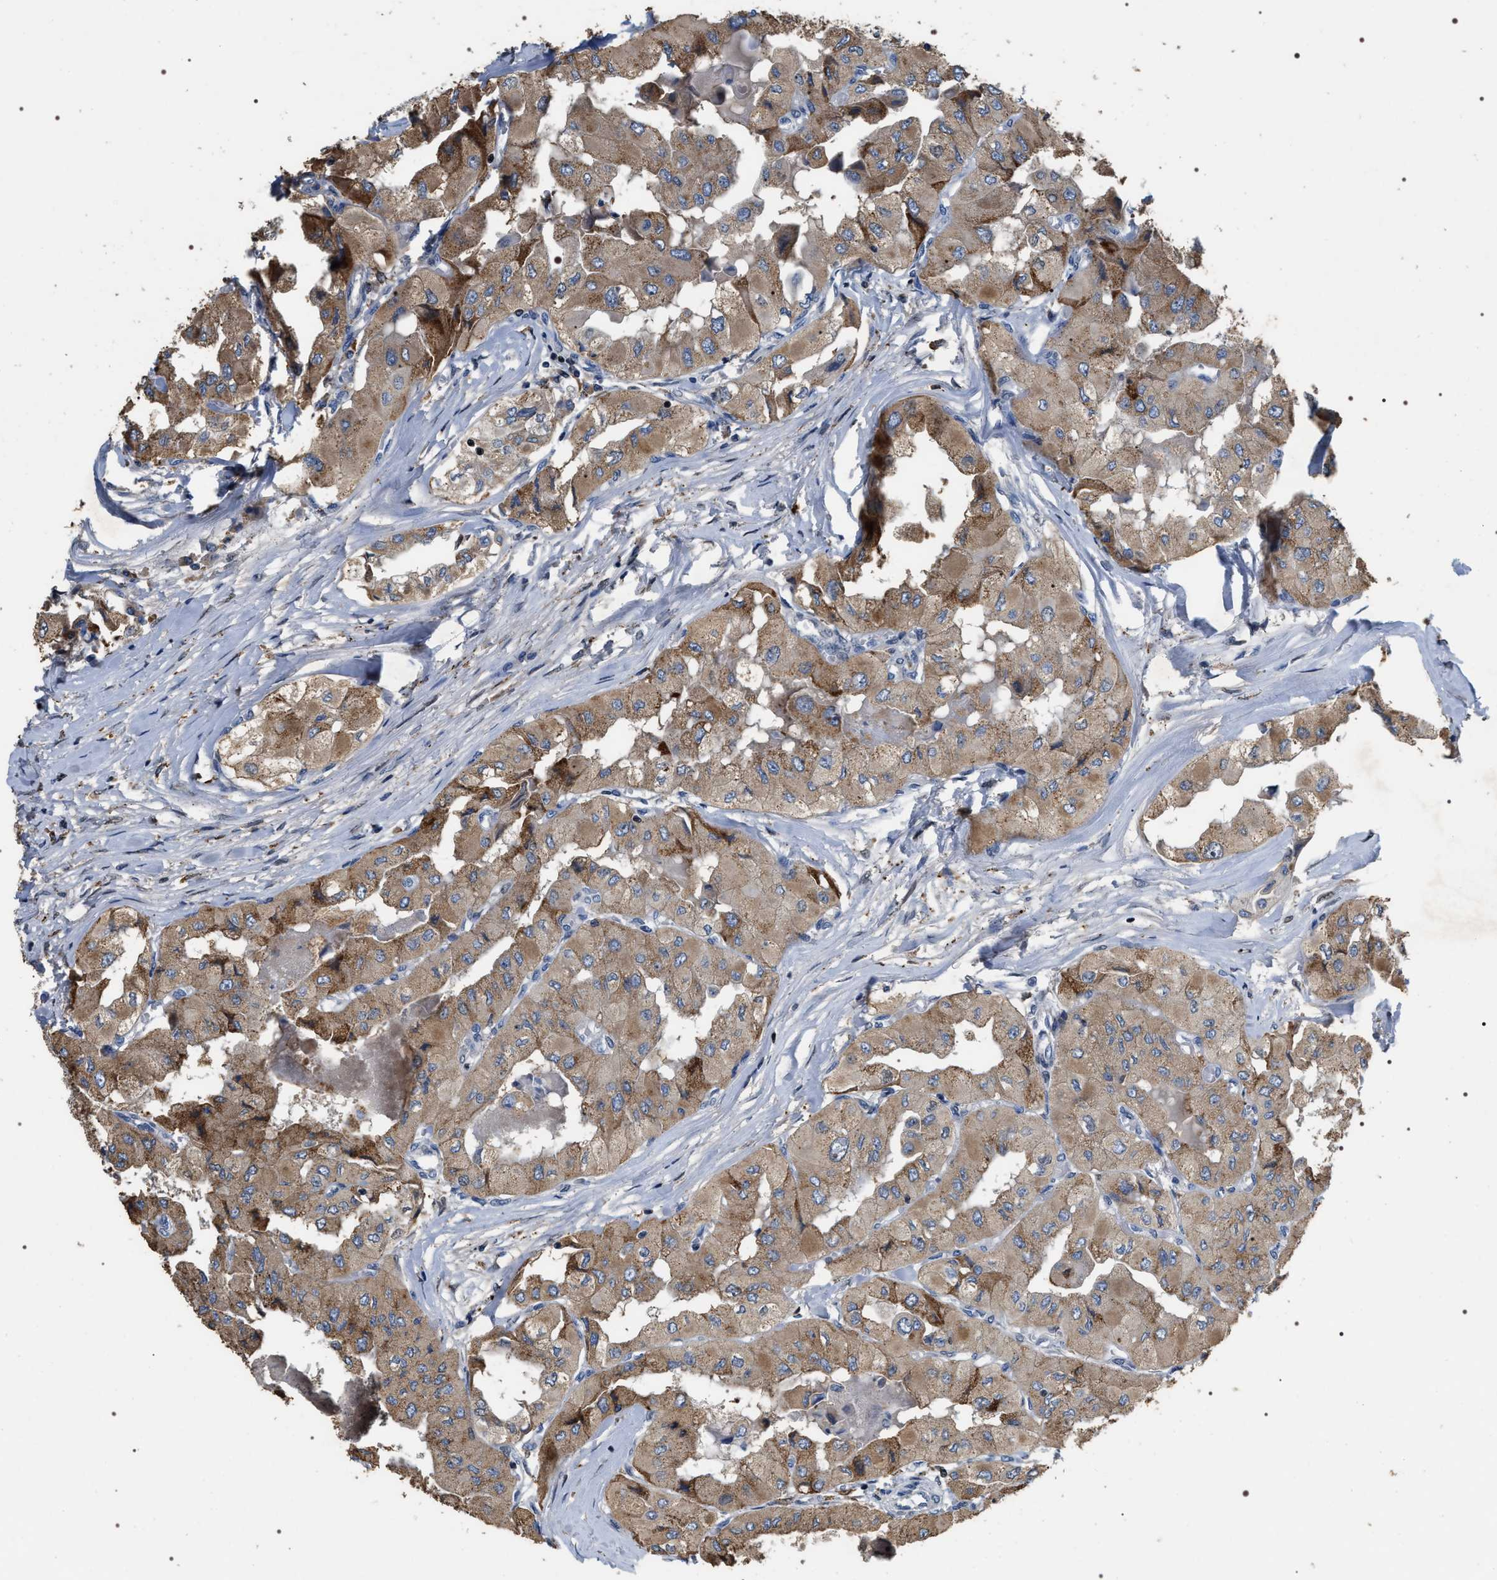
{"staining": {"intensity": "moderate", "quantity": ">75%", "location": "cytoplasmic/membranous"}, "tissue": "thyroid cancer", "cell_type": "Tumor cells", "image_type": "cancer", "snomed": [{"axis": "morphology", "description": "Papillary adenocarcinoma, NOS"}, {"axis": "topography", "description": "Thyroid gland"}], "caption": "IHC of human papillary adenocarcinoma (thyroid) exhibits medium levels of moderate cytoplasmic/membranous expression in approximately >75% of tumor cells. (DAB (3,3'-diaminobenzidine) IHC with brightfield microscopy, high magnification).", "gene": "C7orf25", "patient": {"sex": "female", "age": 59}}